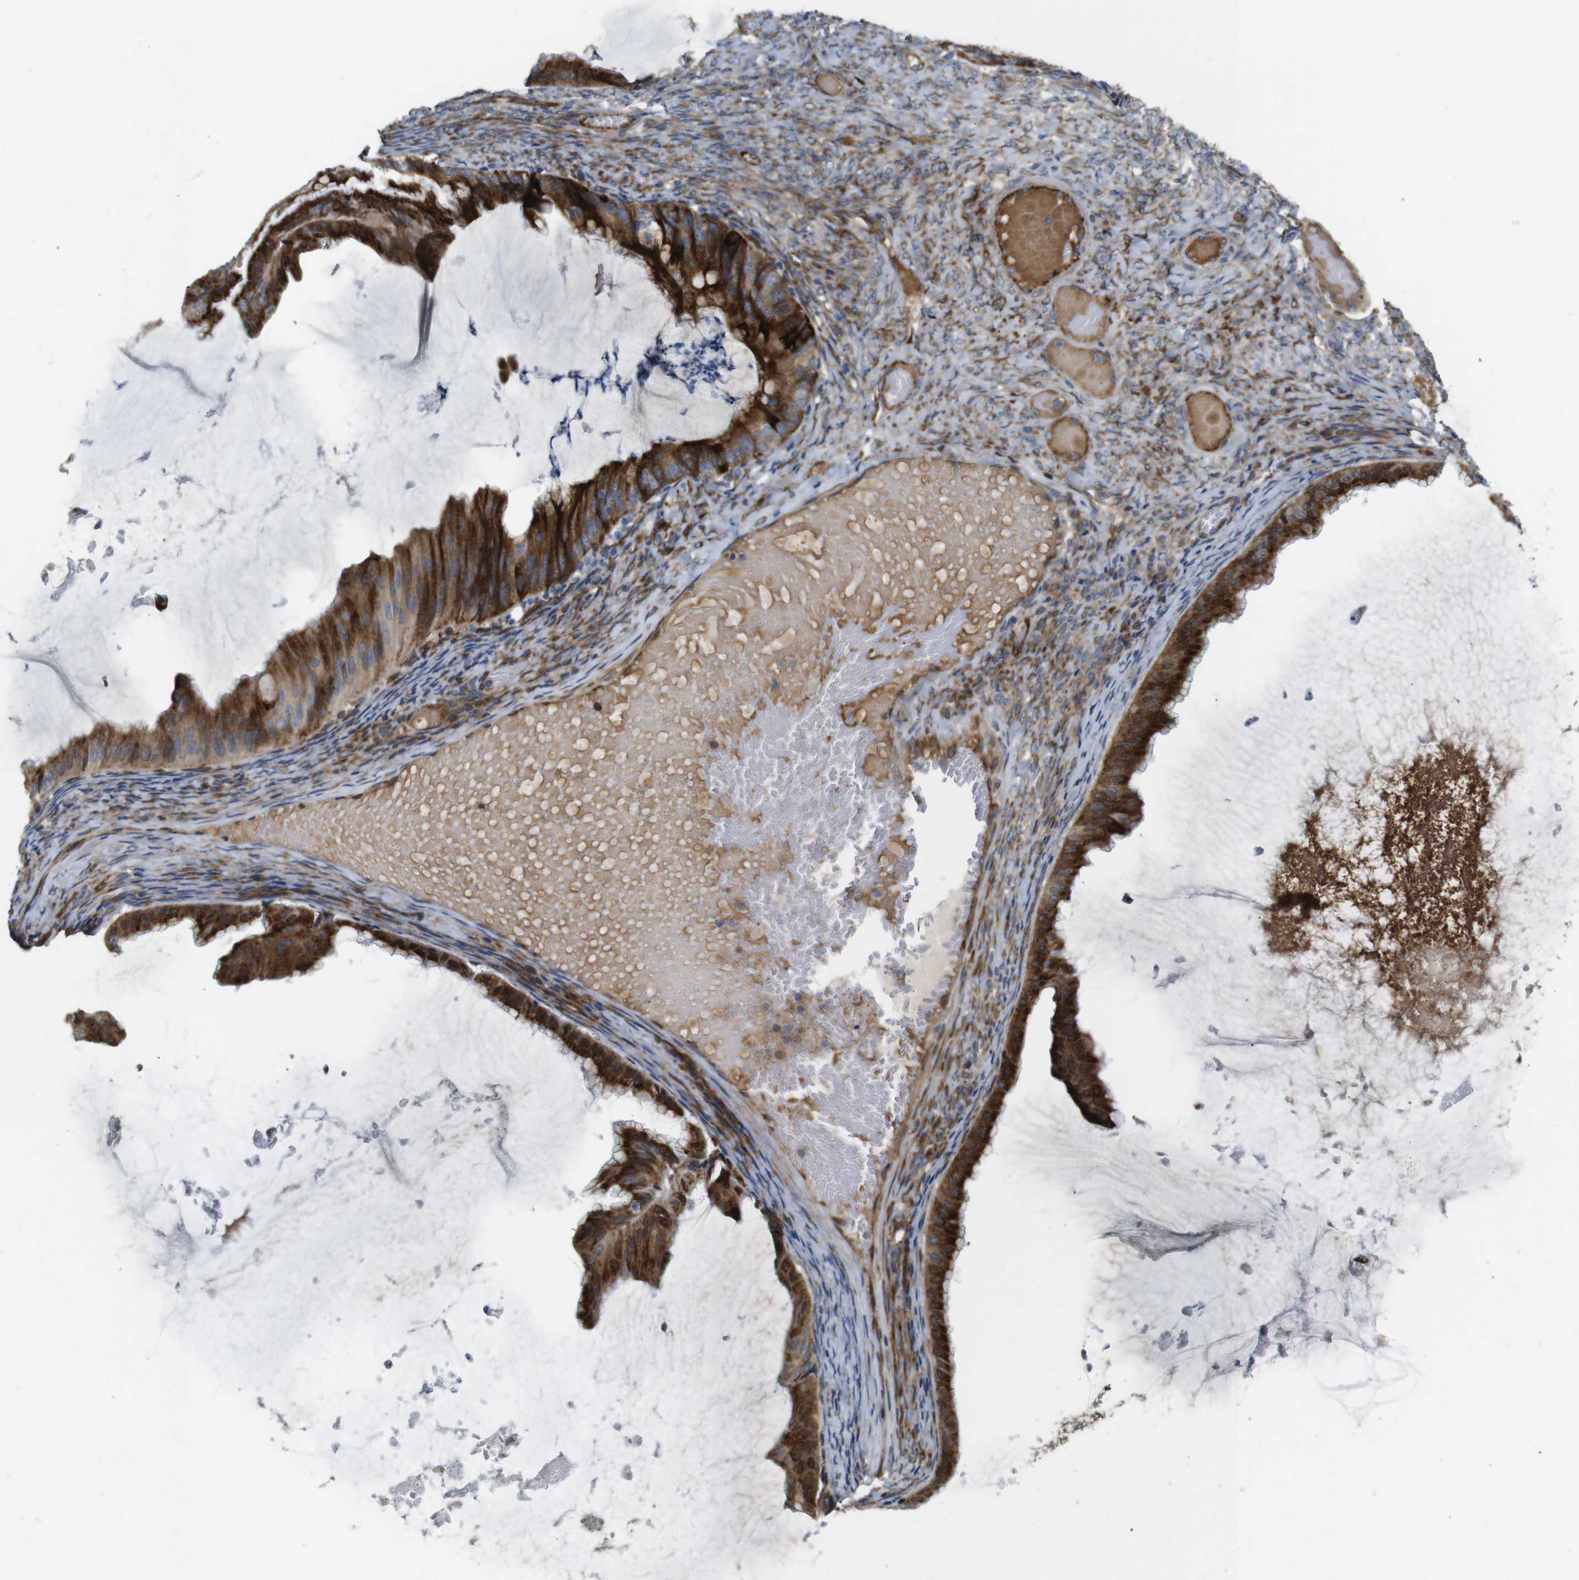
{"staining": {"intensity": "strong", "quantity": ">75%", "location": "cytoplasmic/membranous"}, "tissue": "ovarian cancer", "cell_type": "Tumor cells", "image_type": "cancer", "snomed": [{"axis": "morphology", "description": "Cystadenocarcinoma, mucinous, NOS"}, {"axis": "topography", "description": "Ovary"}], "caption": "Immunohistochemistry (IHC) photomicrograph of mucinous cystadenocarcinoma (ovarian) stained for a protein (brown), which exhibits high levels of strong cytoplasmic/membranous positivity in about >75% of tumor cells.", "gene": "UBE2G2", "patient": {"sex": "female", "age": 61}}